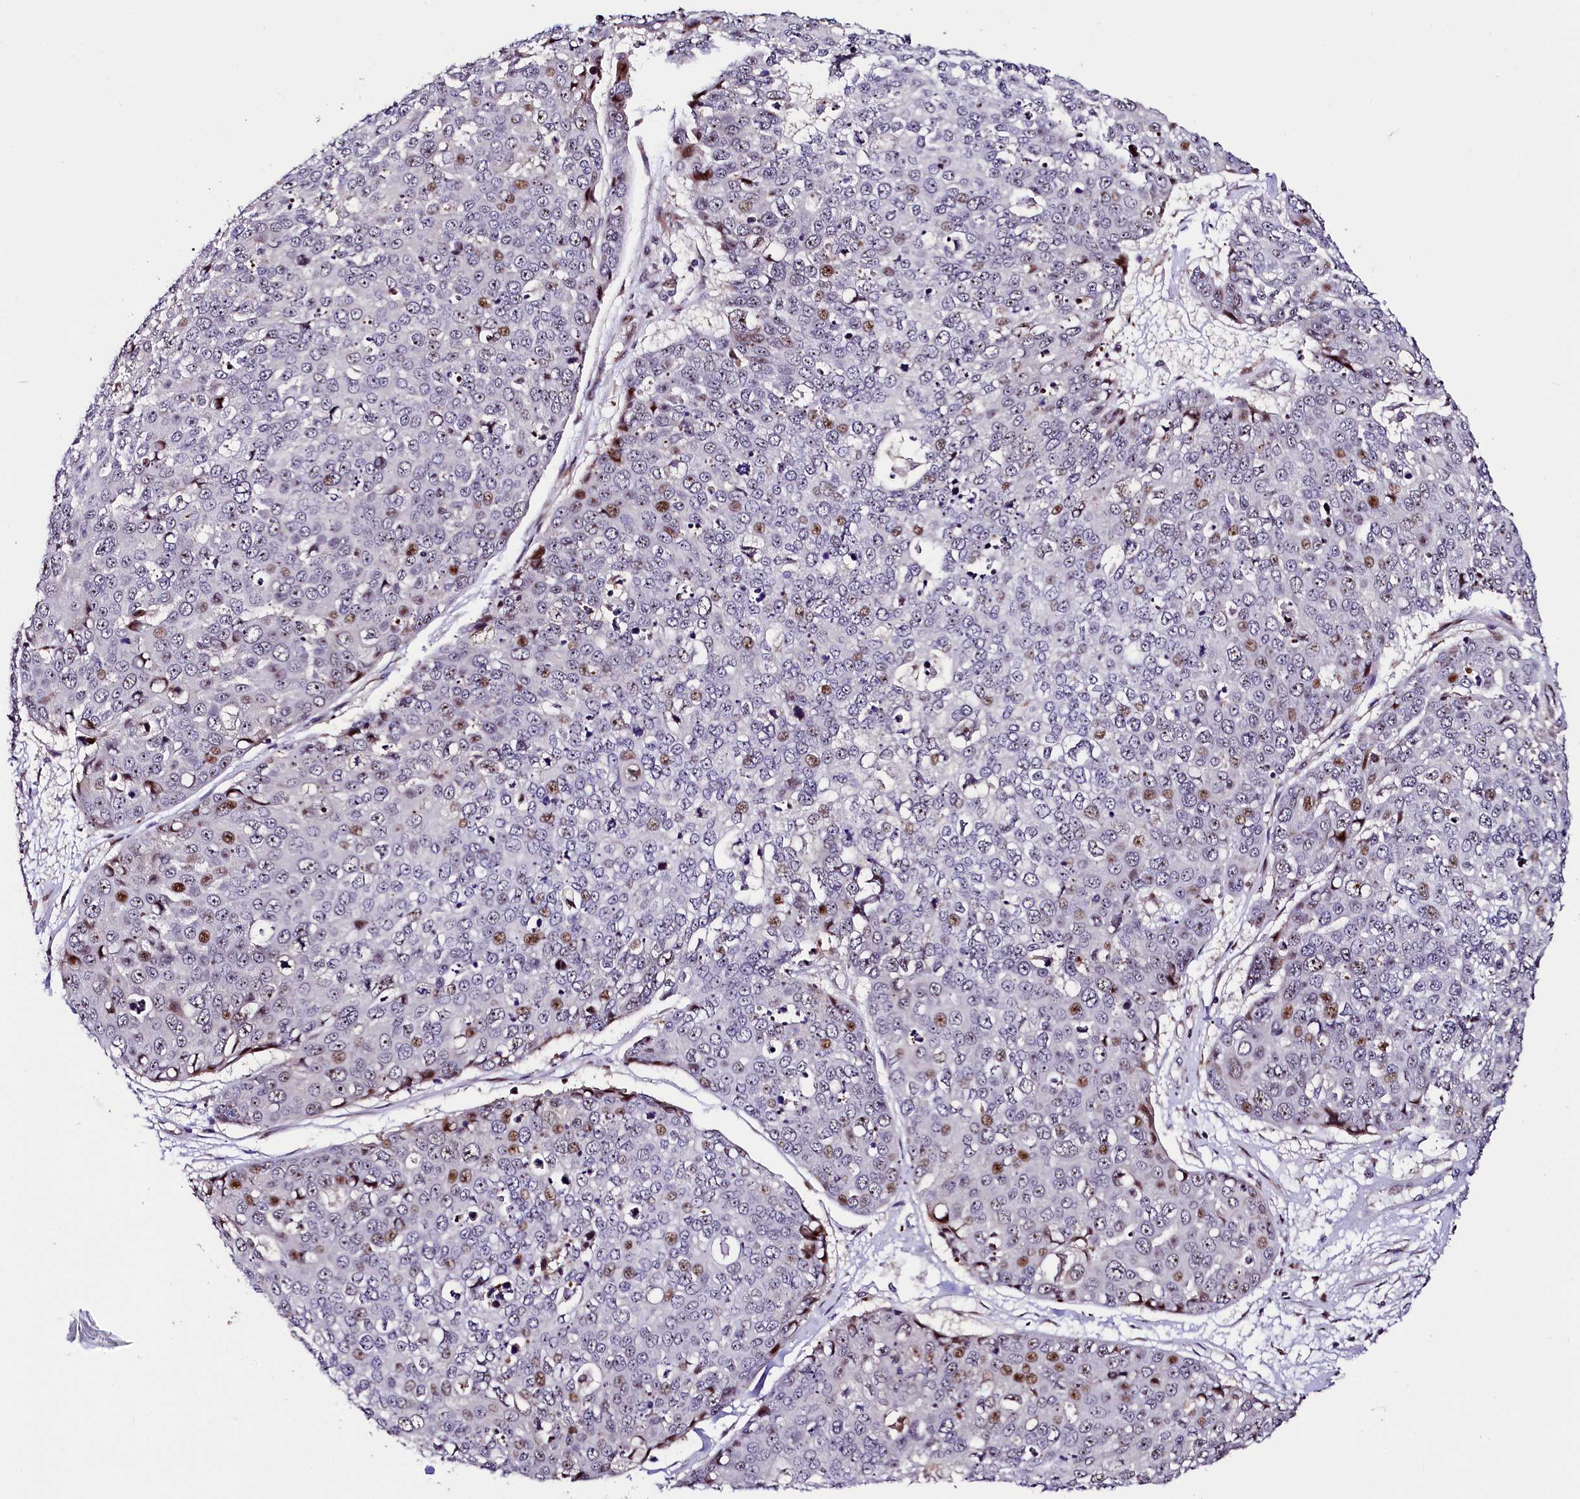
{"staining": {"intensity": "moderate", "quantity": "25%-75%", "location": "cytoplasmic/membranous,nuclear"}, "tissue": "skin cancer", "cell_type": "Tumor cells", "image_type": "cancer", "snomed": [{"axis": "morphology", "description": "Squamous cell carcinoma, NOS"}, {"axis": "topography", "description": "Skin"}], "caption": "The immunohistochemical stain highlights moderate cytoplasmic/membranous and nuclear expression in tumor cells of skin cancer tissue.", "gene": "TRMT112", "patient": {"sex": "female", "age": 44}}